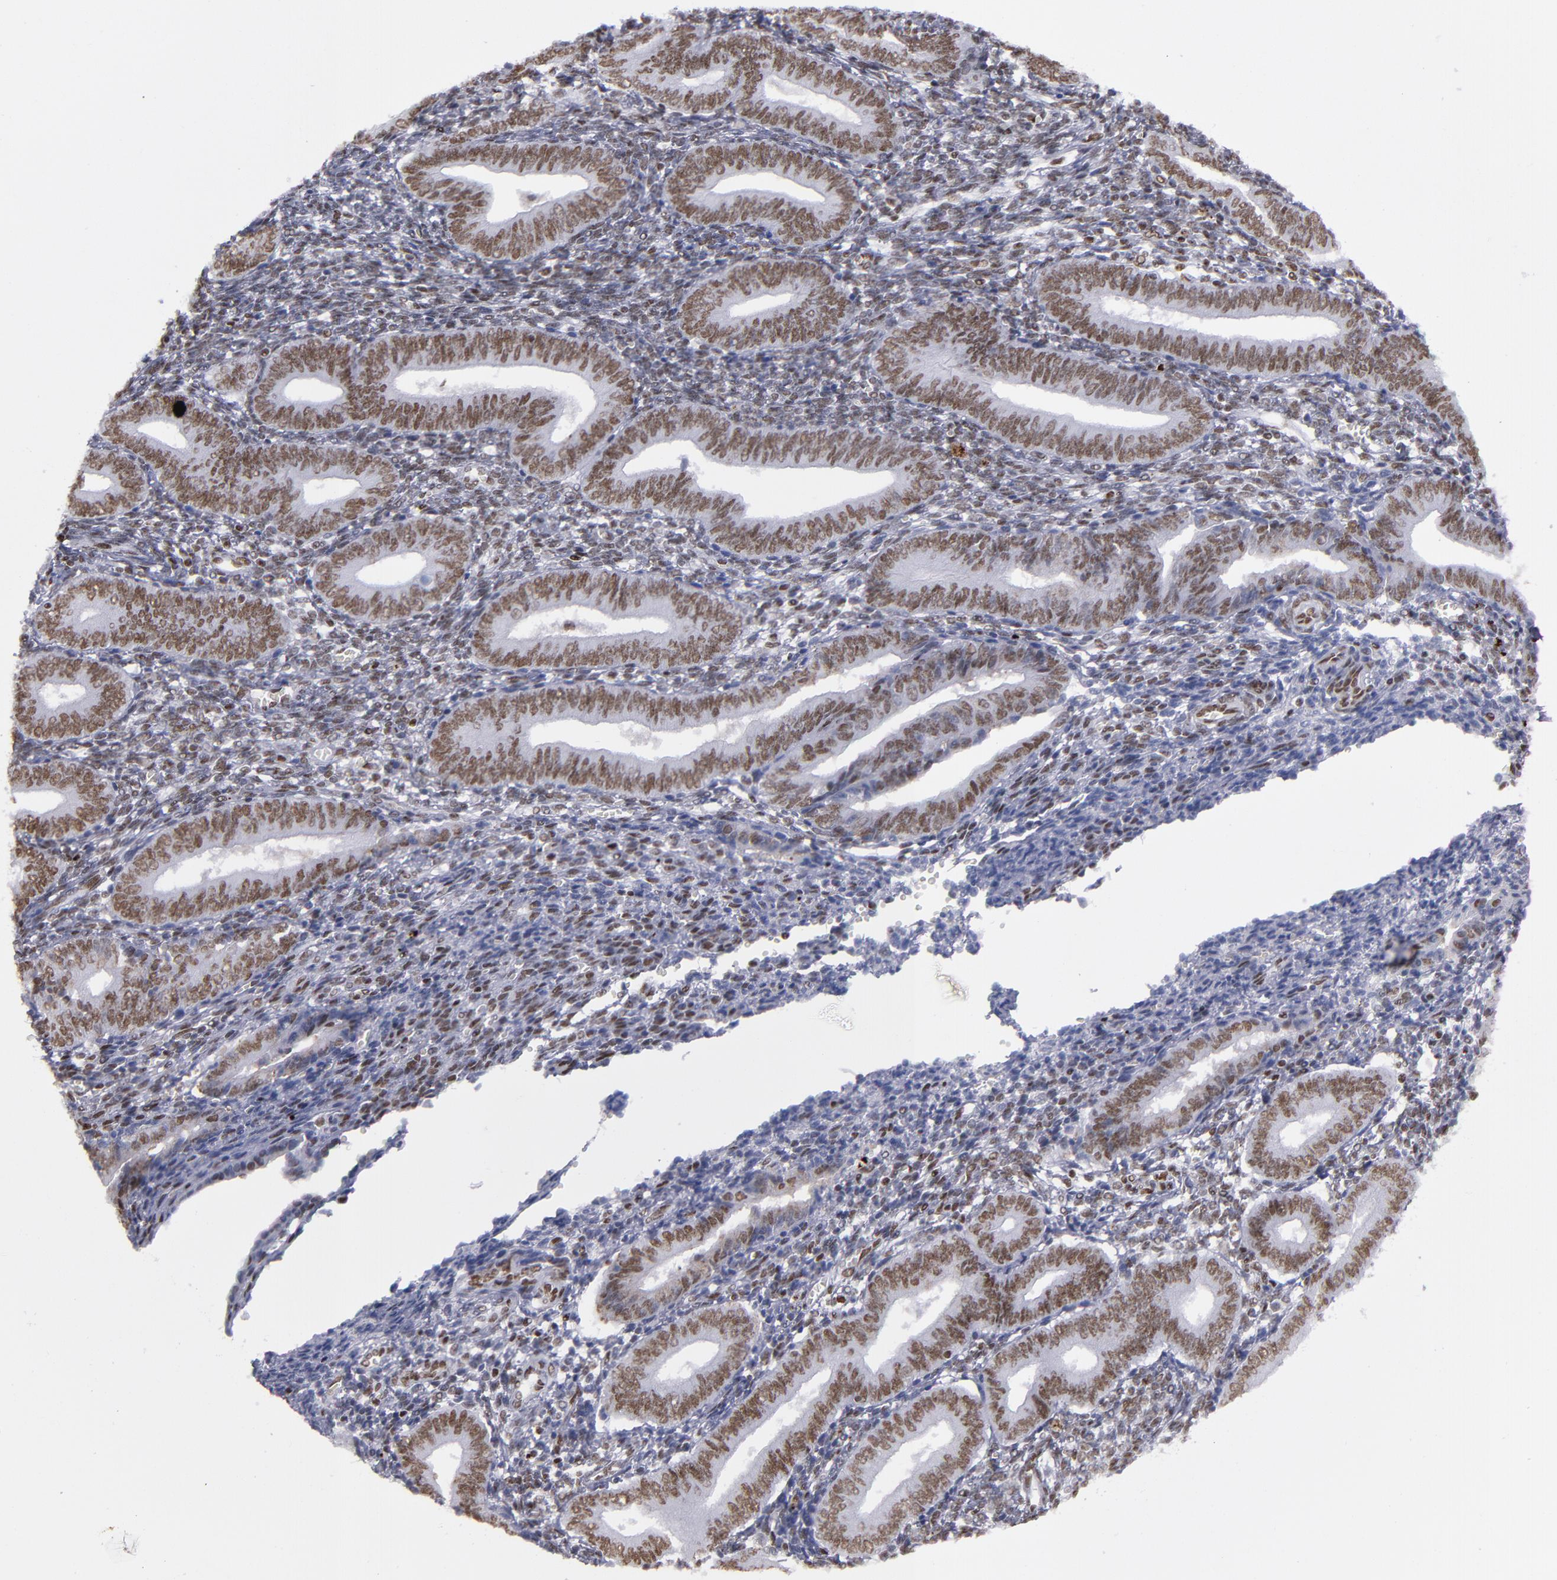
{"staining": {"intensity": "moderate", "quantity": "25%-75%", "location": "nuclear"}, "tissue": "endometrium", "cell_type": "Cells in endometrial stroma", "image_type": "normal", "snomed": [{"axis": "morphology", "description": "Normal tissue, NOS"}, {"axis": "topography", "description": "Uterus"}, {"axis": "topography", "description": "Endometrium"}], "caption": "A brown stain highlights moderate nuclear staining of a protein in cells in endometrial stroma of unremarkable human endometrium. Ihc stains the protein of interest in brown and the nuclei are stained blue.", "gene": "TERF2", "patient": {"sex": "female", "age": 33}}